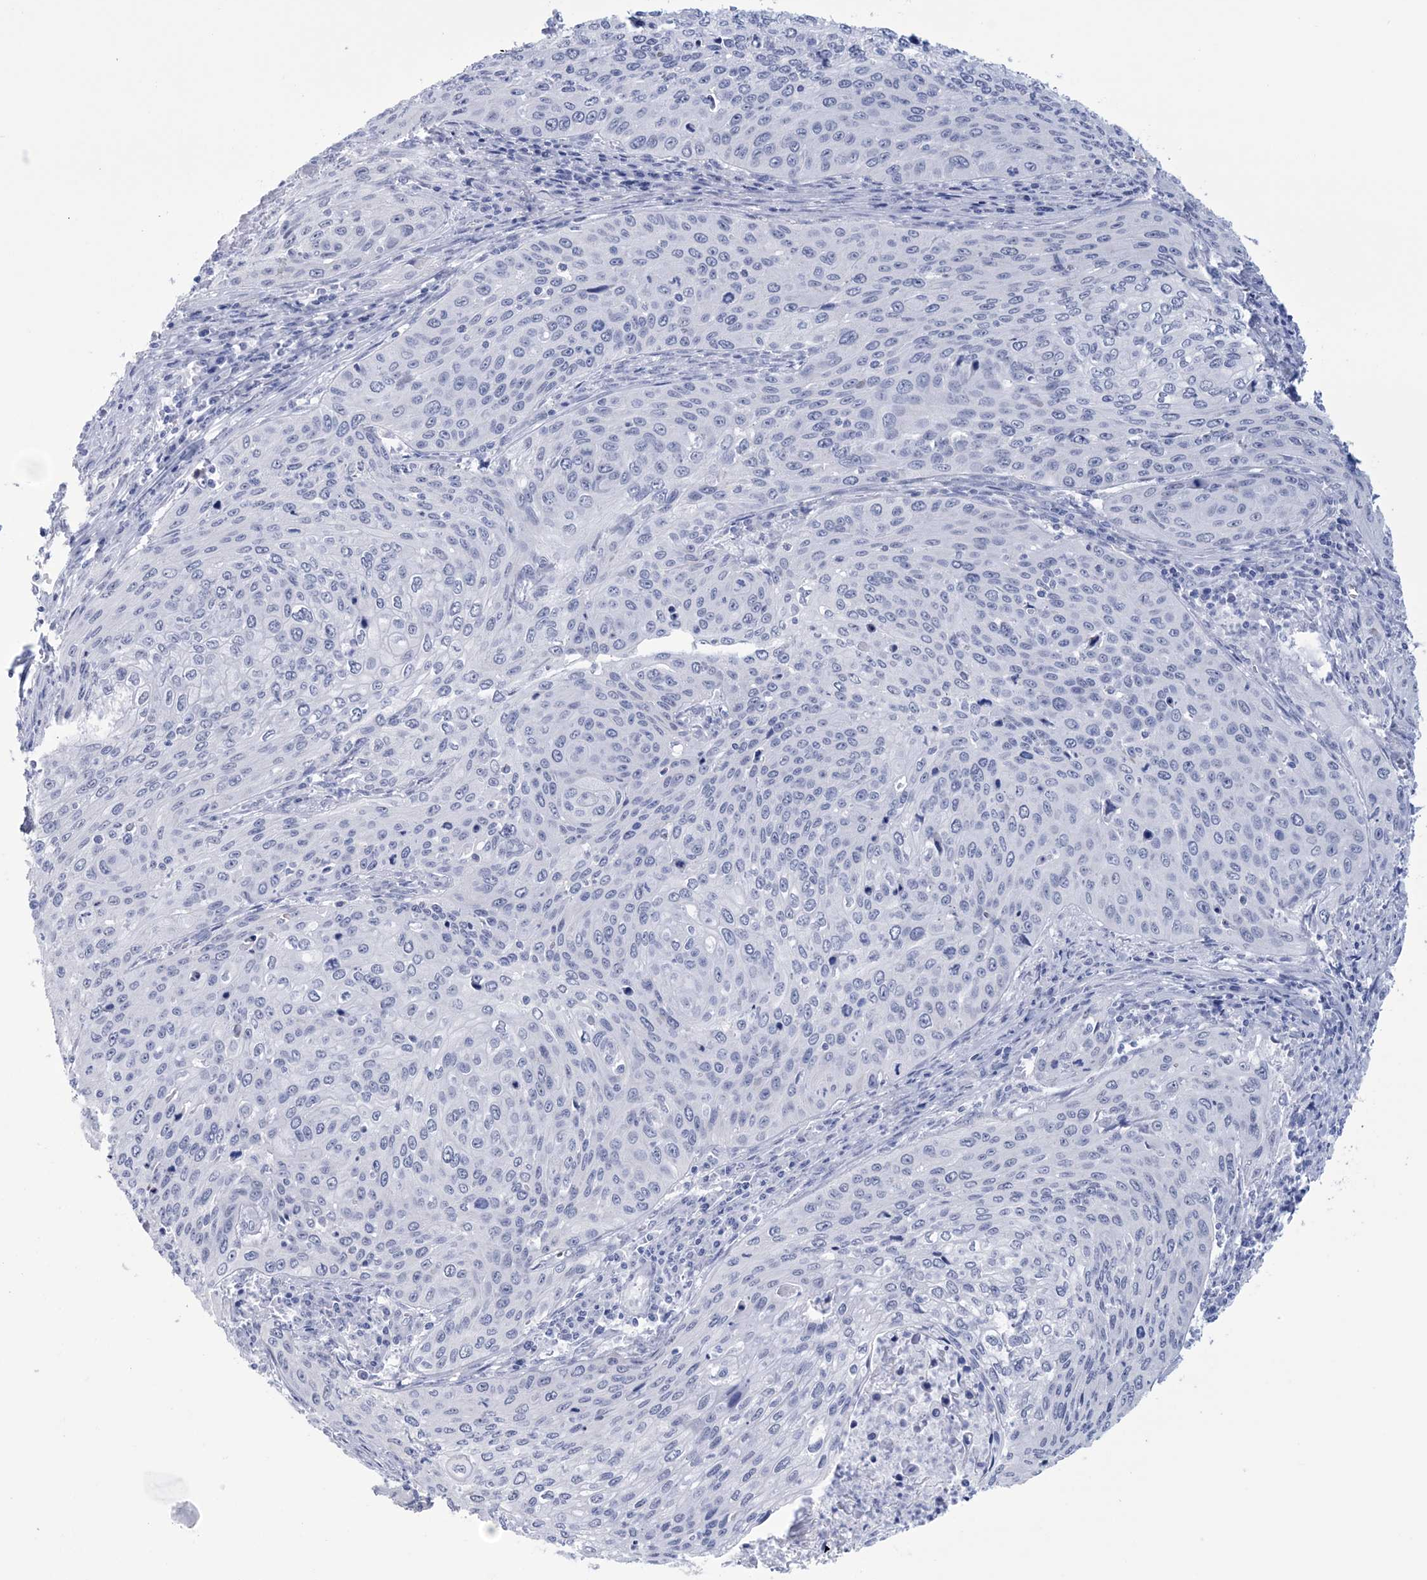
{"staining": {"intensity": "negative", "quantity": "none", "location": "none"}, "tissue": "cervical cancer", "cell_type": "Tumor cells", "image_type": "cancer", "snomed": [{"axis": "morphology", "description": "Squamous cell carcinoma, NOS"}, {"axis": "topography", "description": "Cervix"}], "caption": "Tumor cells show no significant protein positivity in squamous cell carcinoma (cervical). (Brightfield microscopy of DAB immunohistochemistry (IHC) at high magnification).", "gene": "DPCD", "patient": {"sex": "female", "age": 32}}